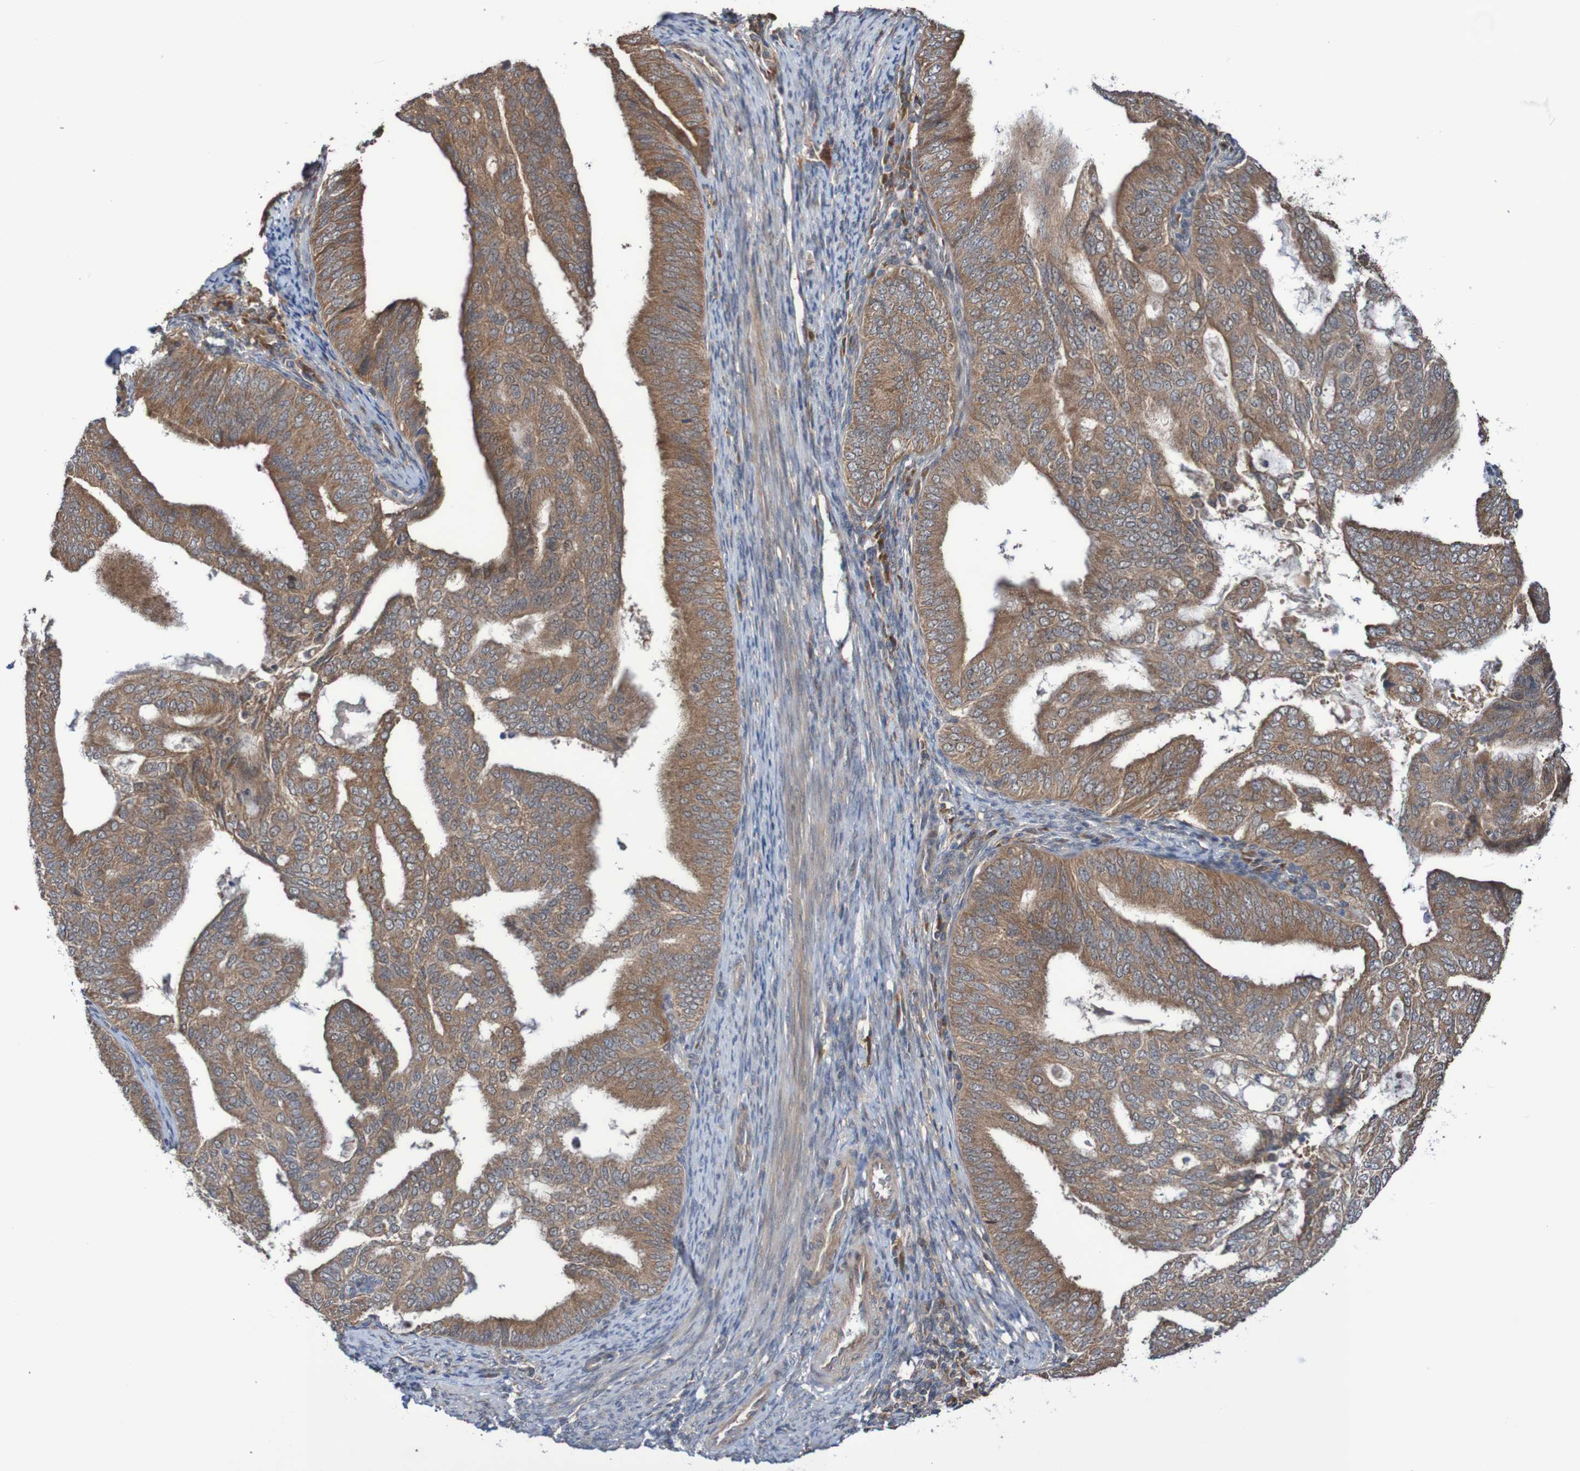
{"staining": {"intensity": "moderate", "quantity": ">75%", "location": "cytoplasmic/membranous"}, "tissue": "endometrial cancer", "cell_type": "Tumor cells", "image_type": "cancer", "snomed": [{"axis": "morphology", "description": "Adenocarcinoma, NOS"}, {"axis": "topography", "description": "Endometrium"}], "caption": "A micrograph of human endometrial cancer (adenocarcinoma) stained for a protein reveals moderate cytoplasmic/membranous brown staining in tumor cells.", "gene": "PHPT1", "patient": {"sex": "female", "age": 58}}